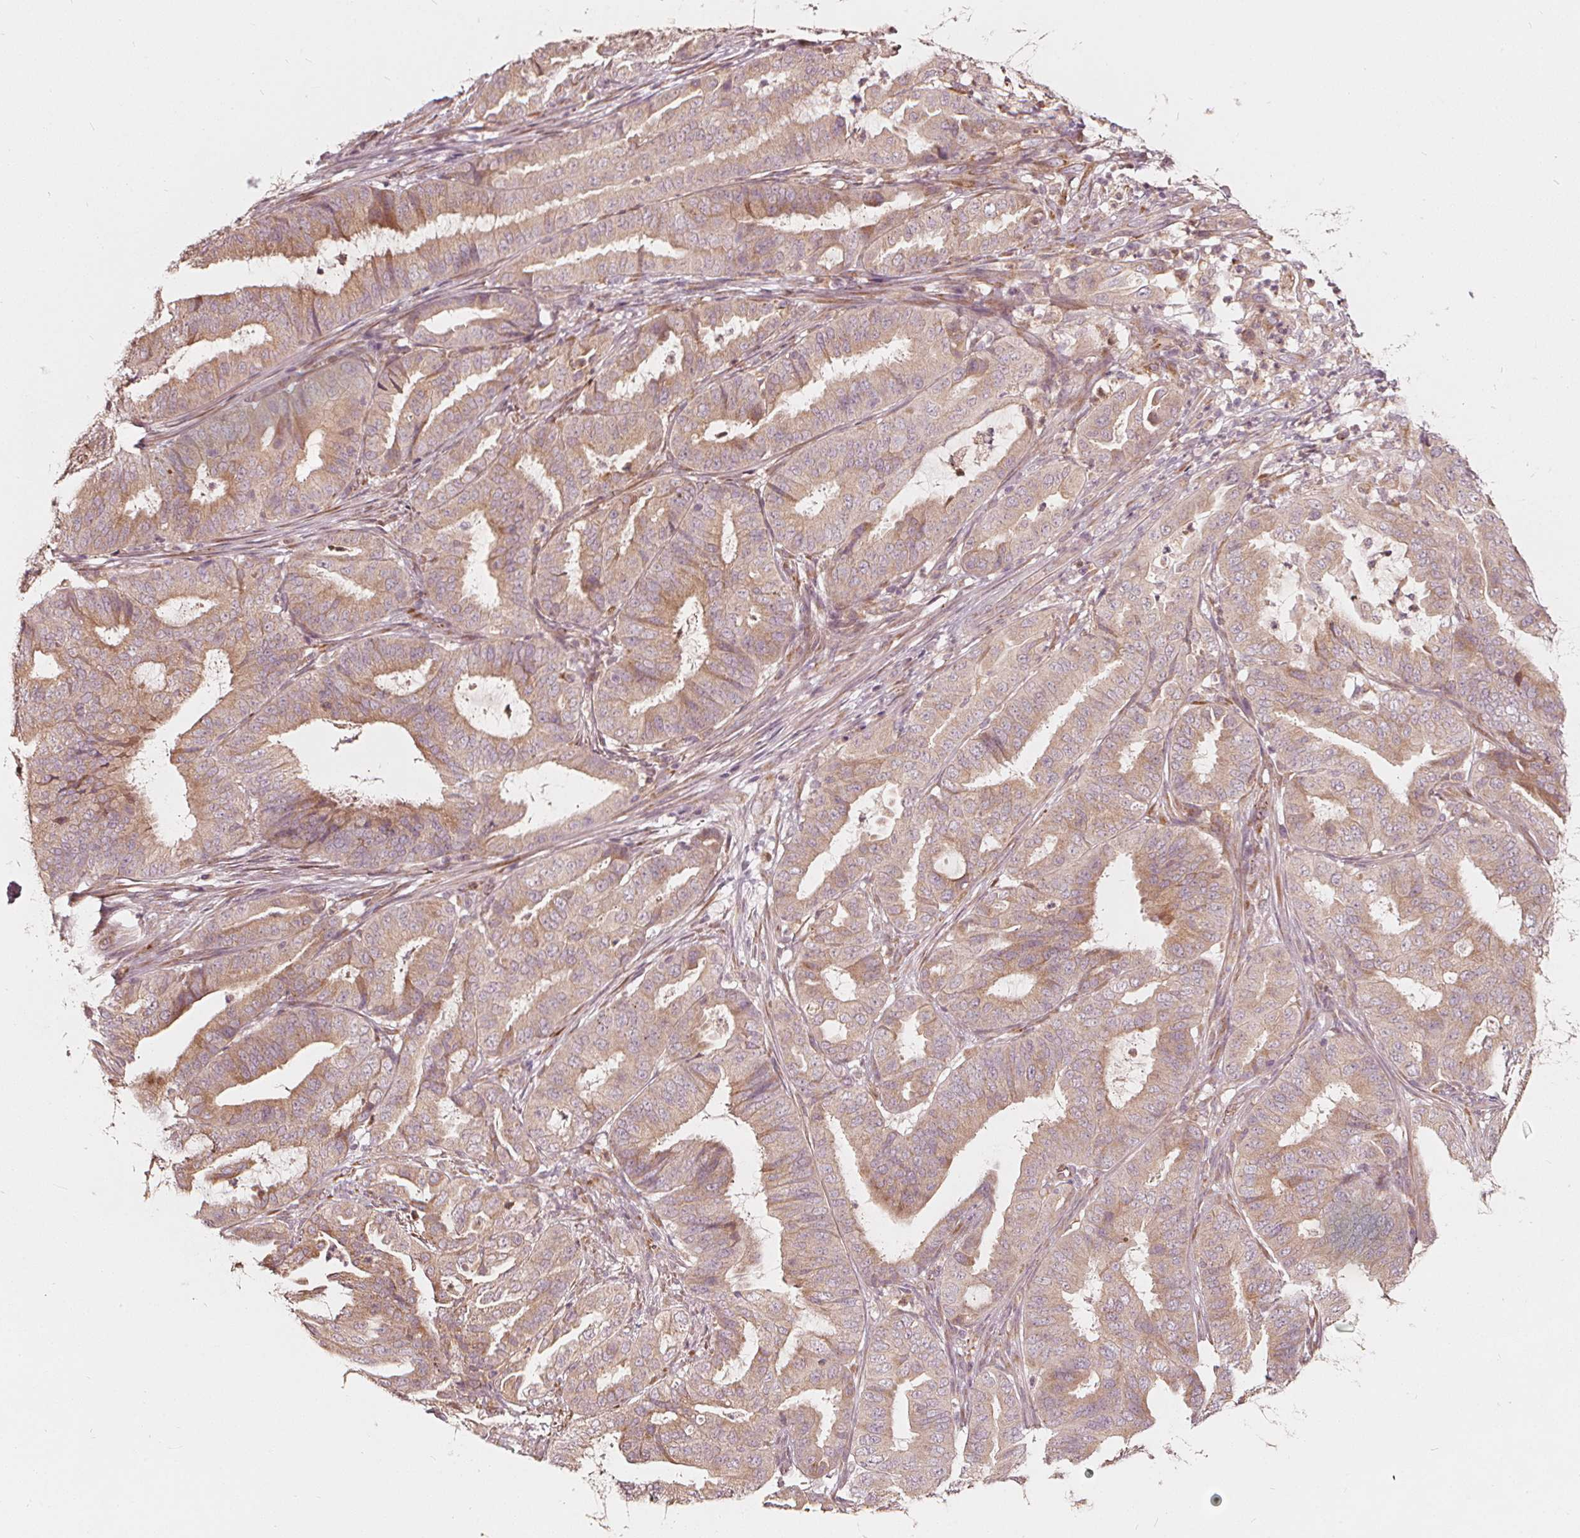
{"staining": {"intensity": "weak", "quantity": "25%-75%", "location": "cytoplasmic/membranous"}, "tissue": "endometrial cancer", "cell_type": "Tumor cells", "image_type": "cancer", "snomed": [{"axis": "morphology", "description": "Adenocarcinoma, NOS"}, {"axis": "topography", "description": "Endometrium"}], "caption": "Endometrial adenocarcinoma stained with a protein marker shows weak staining in tumor cells.", "gene": "NPC1L1", "patient": {"sex": "female", "age": 51}}